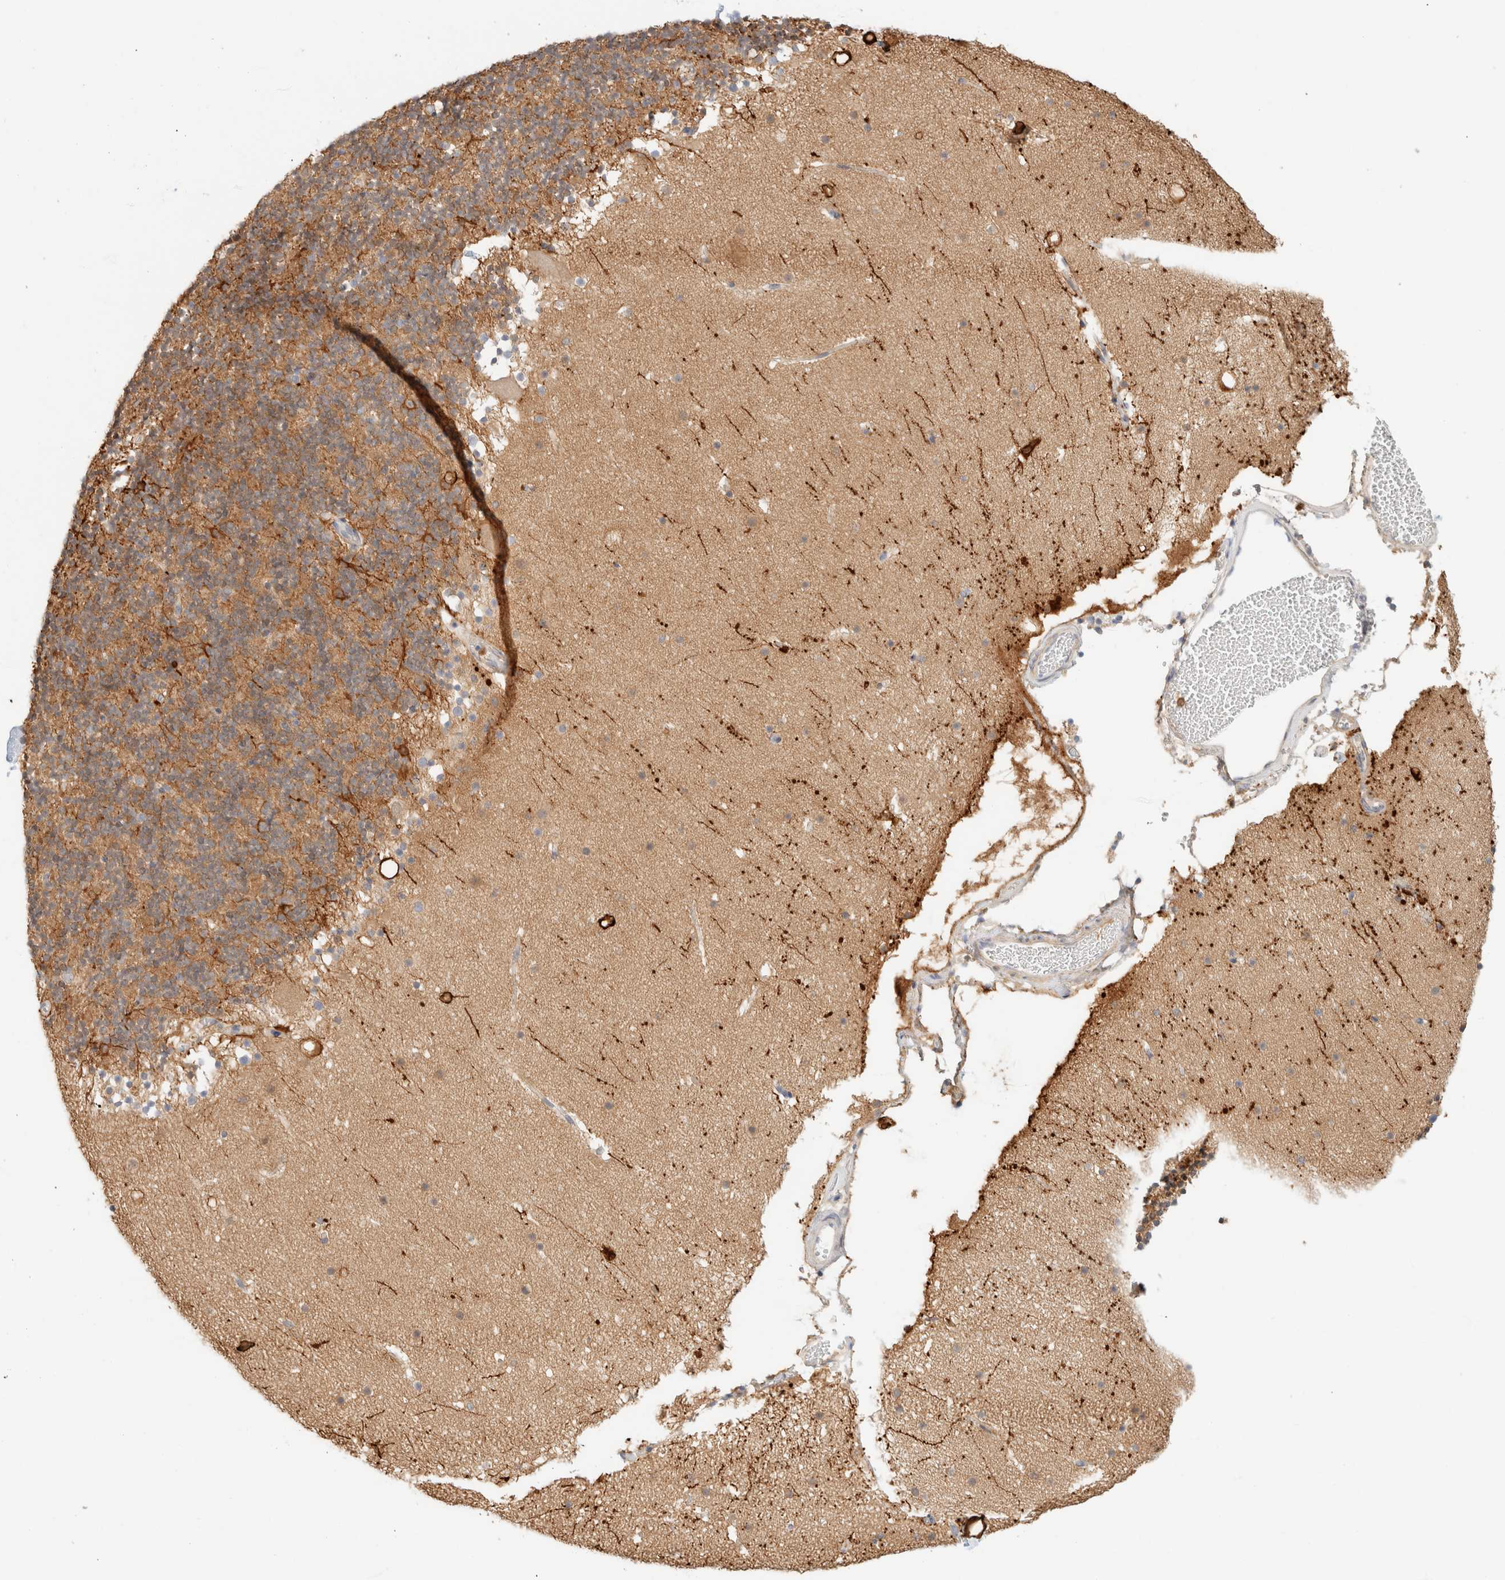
{"staining": {"intensity": "weak", "quantity": "<25%", "location": "cytoplasmic/membranous"}, "tissue": "cerebellum", "cell_type": "Cells in granular layer", "image_type": "normal", "snomed": [{"axis": "morphology", "description": "Normal tissue, NOS"}, {"axis": "topography", "description": "Cerebellum"}], "caption": "Immunohistochemical staining of unremarkable human cerebellum exhibits no significant staining in cells in granular layer.", "gene": "GPI", "patient": {"sex": "male", "age": 57}}